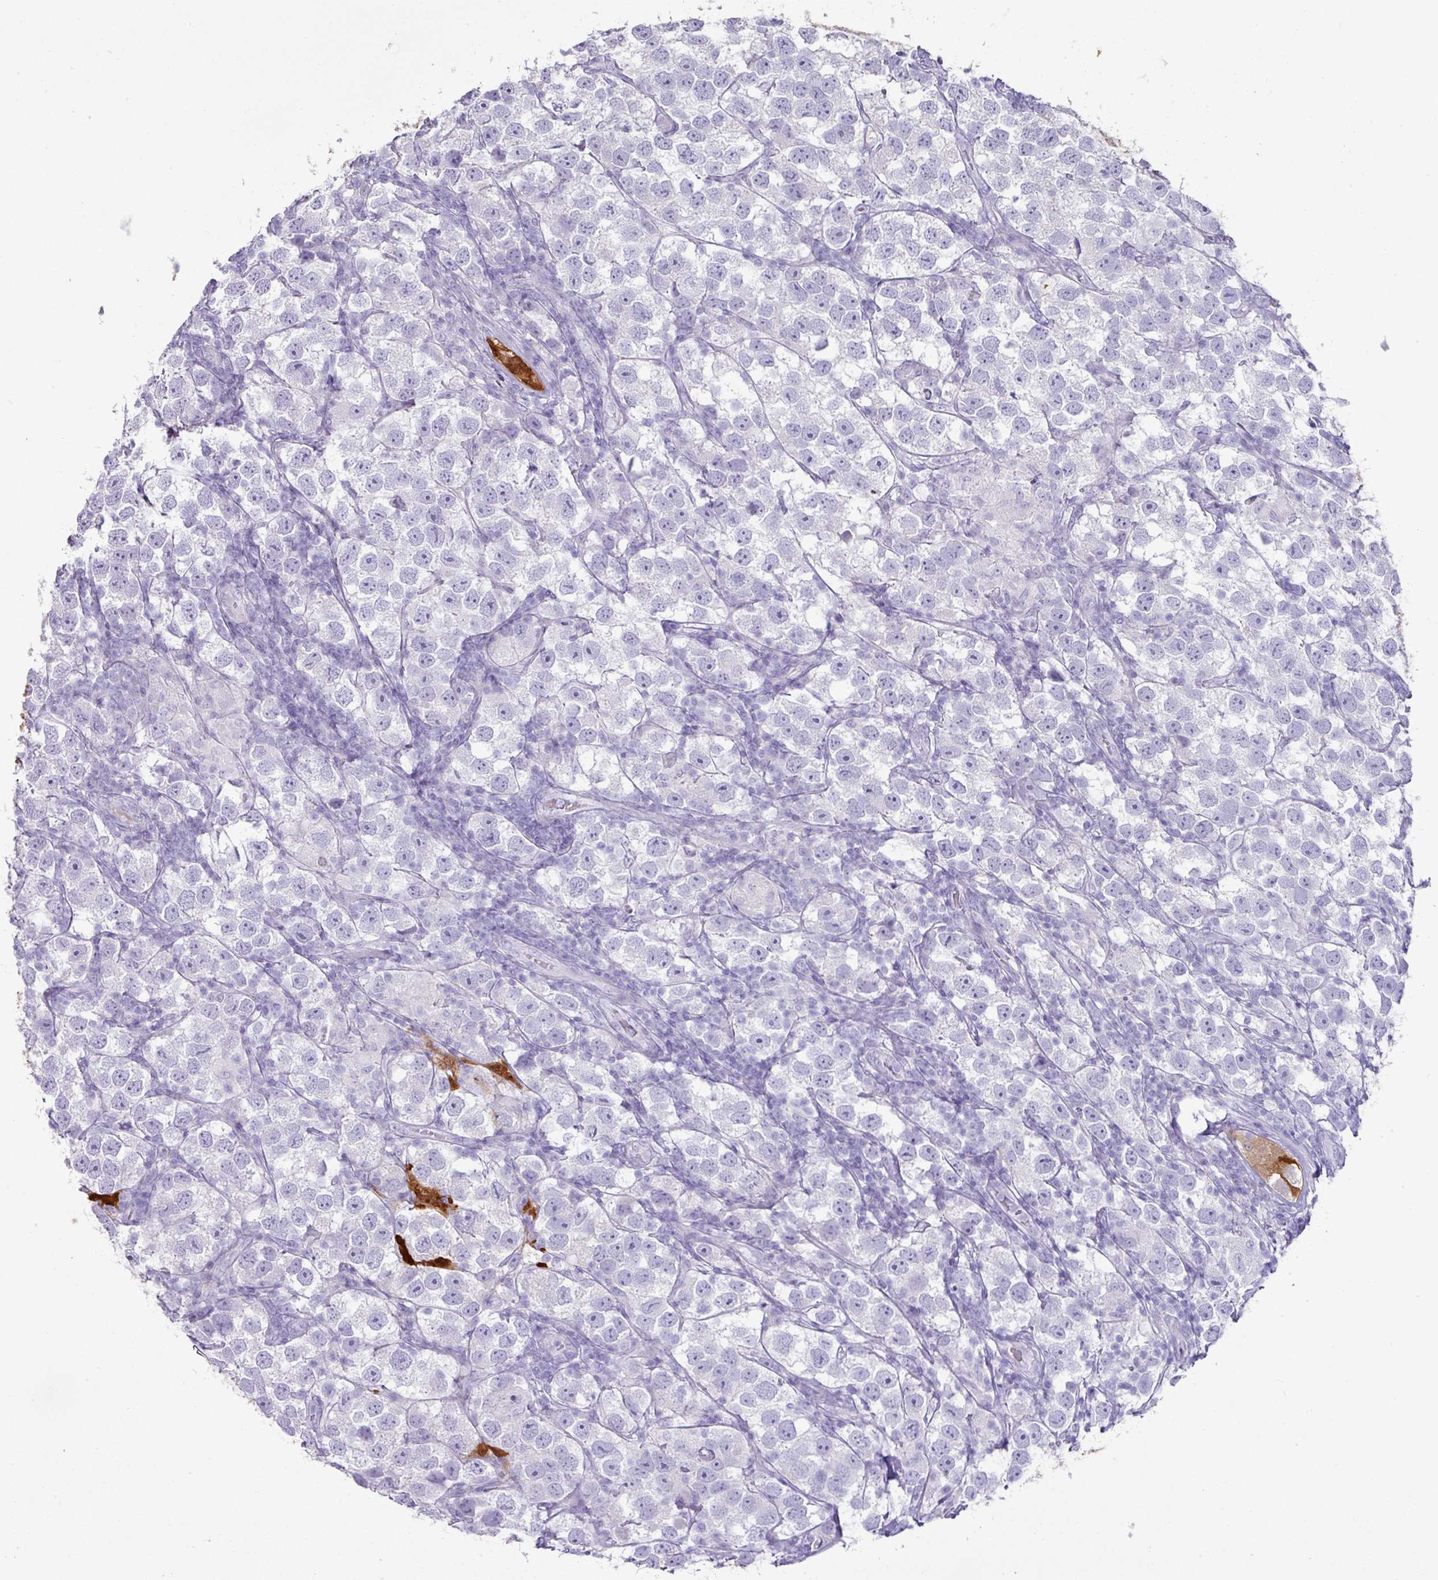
{"staining": {"intensity": "negative", "quantity": "none", "location": "none"}, "tissue": "testis cancer", "cell_type": "Tumor cells", "image_type": "cancer", "snomed": [{"axis": "morphology", "description": "Seminoma, NOS"}, {"axis": "topography", "description": "Testis"}], "caption": "Human testis cancer (seminoma) stained for a protein using immunohistochemistry (IHC) displays no positivity in tumor cells.", "gene": "GSTA3", "patient": {"sex": "male", "age": 26}}